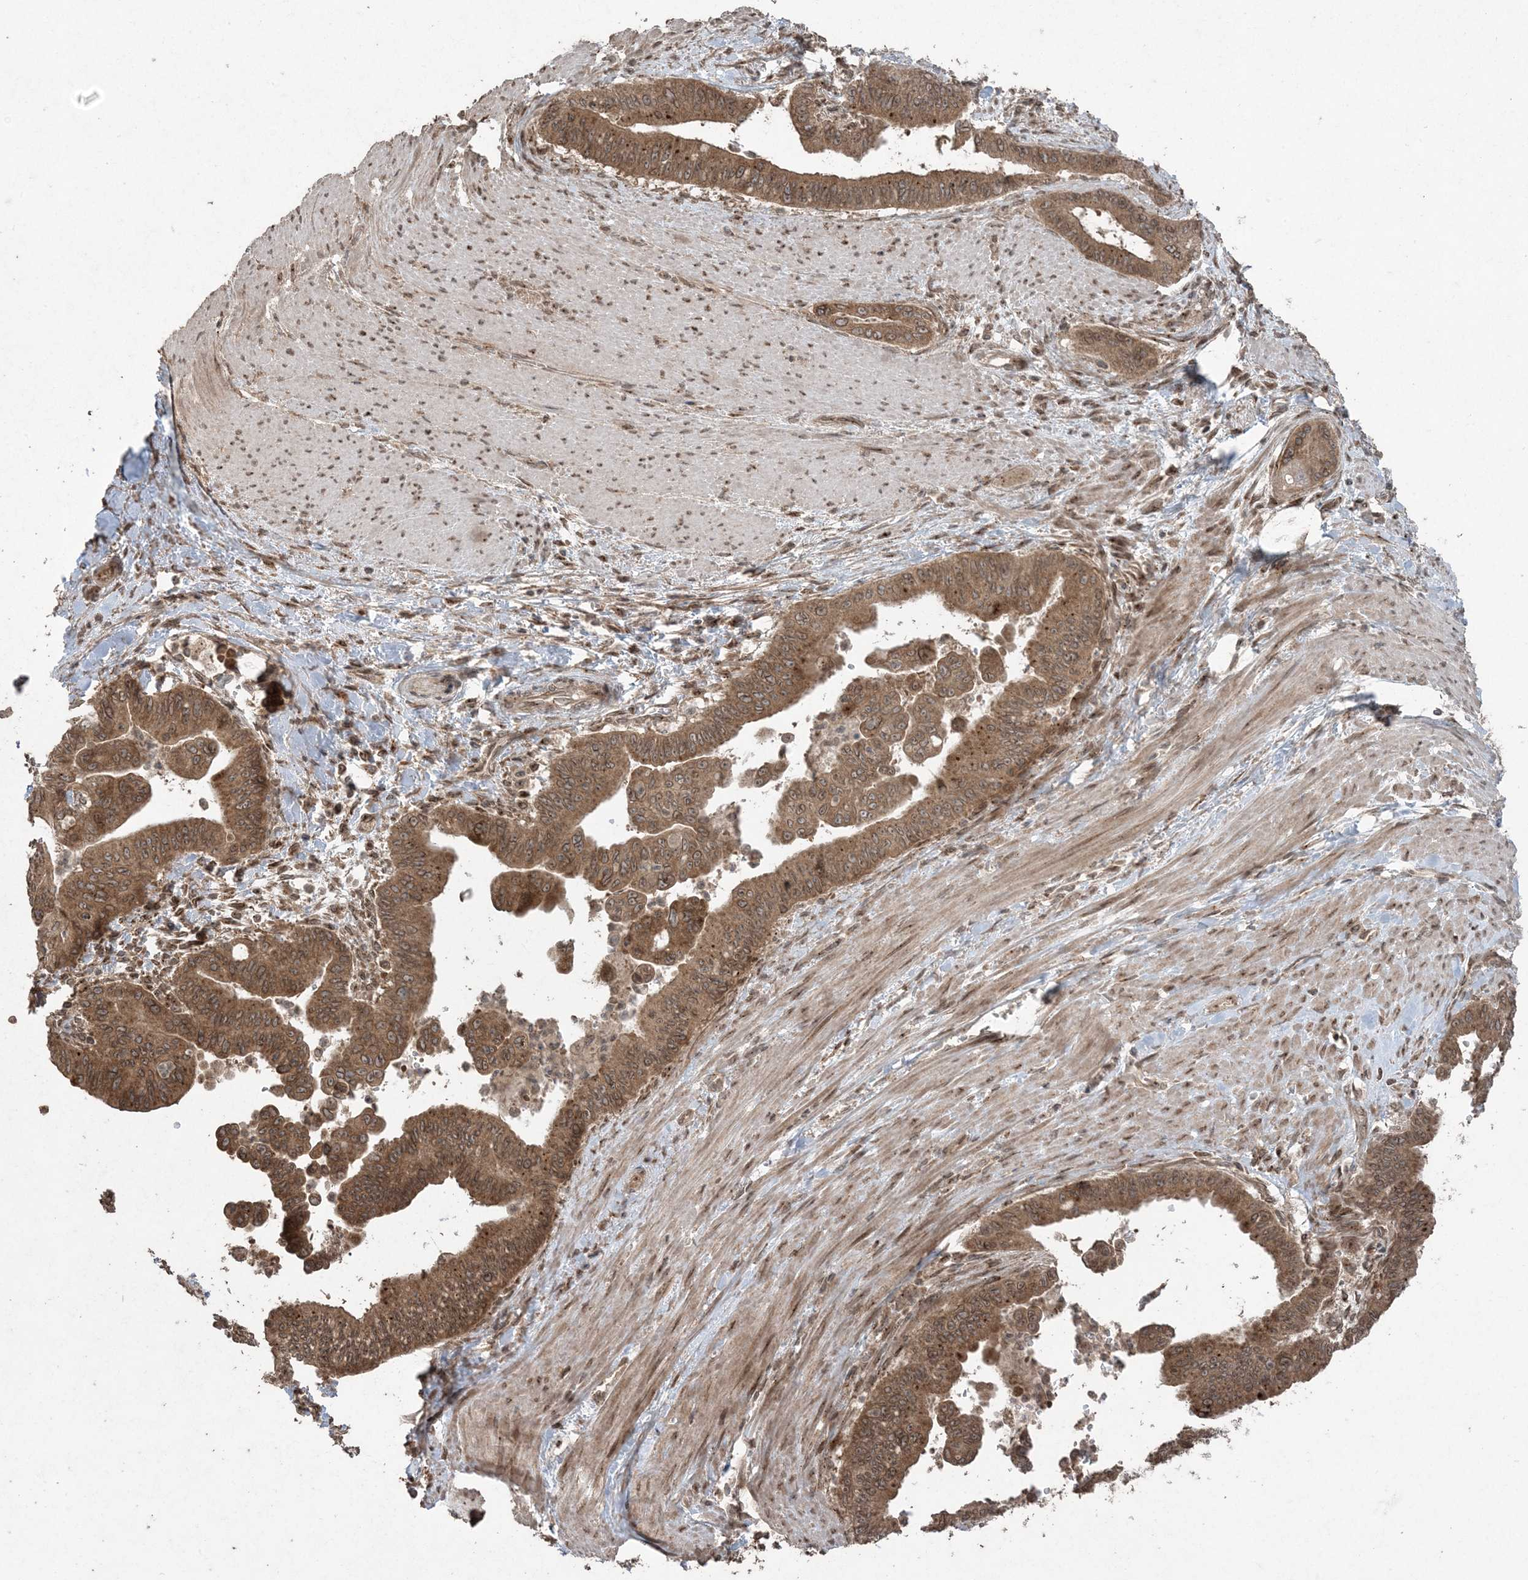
{"staining": {"intensity": "moderate", "quantity": ">75%", "location": "cytoplasmic/membranous,nuclear"}, "tissue": "pancreatic cancer", "cell_type": "Tumor cells", "image_type": "cancer", "snomed": [{"axis": "morphology", "description": "Adenocarcinoma, NOS"}, {"axis": "topography", "description": "Pancreas"}], "caption": "Immunohistochemical staining of human pancreatic adenocarcinoma demonstrates moderate cytoplasmic/membranous and nuclear protein positivity in about >75% of tumor cells.", "gene": "DDX19B", "patient": {"sex": "male", "age": 70}}